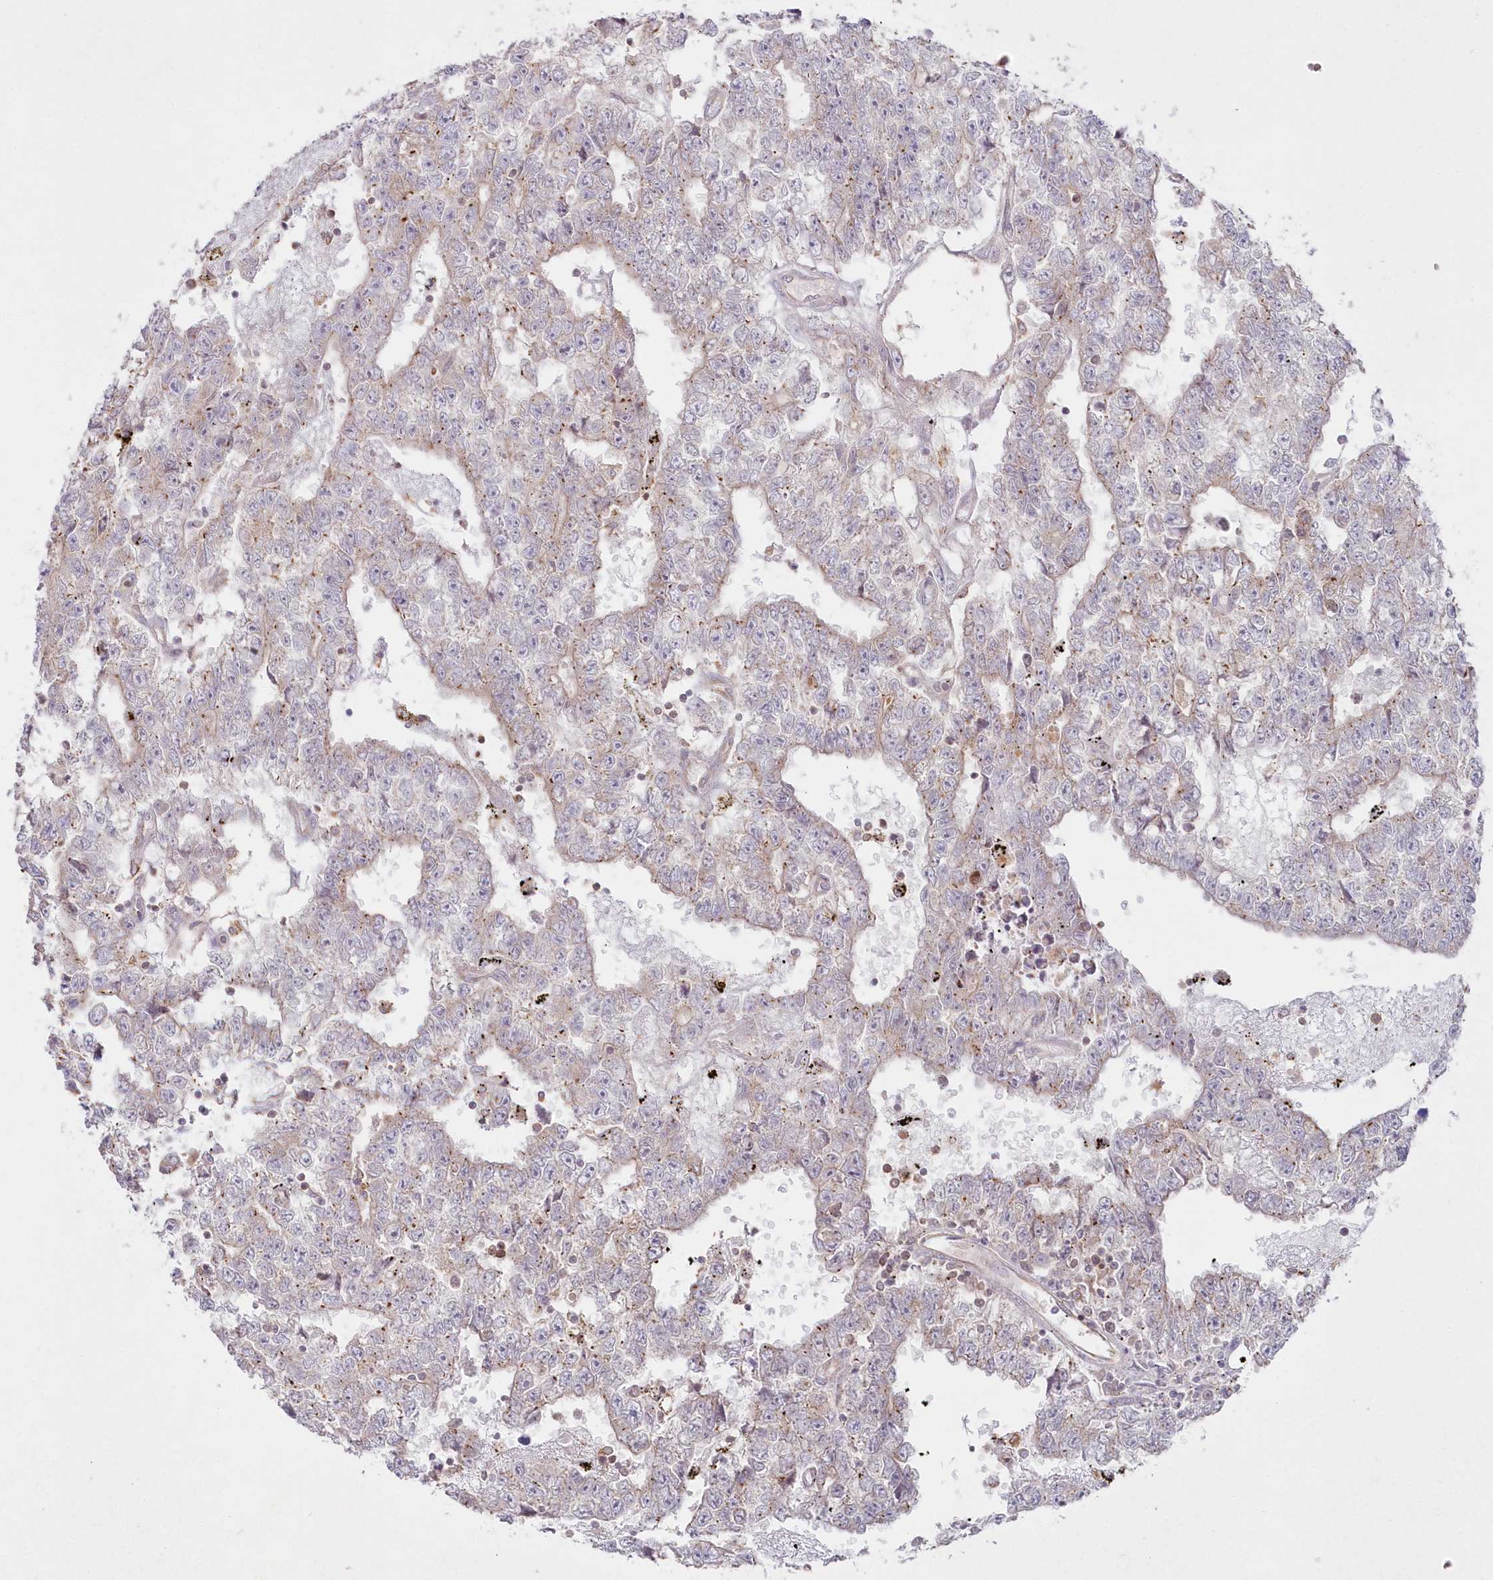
{"staining": {"intensity": "weak", "quantity": "<25%", "location": "cytoplasmic/membranous"}, "tissue": "testis cancer", "cell_type": "Tumor cells", "image_type": "cancer", "snomed": [{"axis": "morphology", "description": "Carcinoma, Embryonal, NOS"}, {"axis": "topography", "description": "Testis"}], "caption": "Tumor cells show no significant protein positivity in testis cancer.", "gene": "ARSB", "patient": {"sex": "male", "age": 25}}